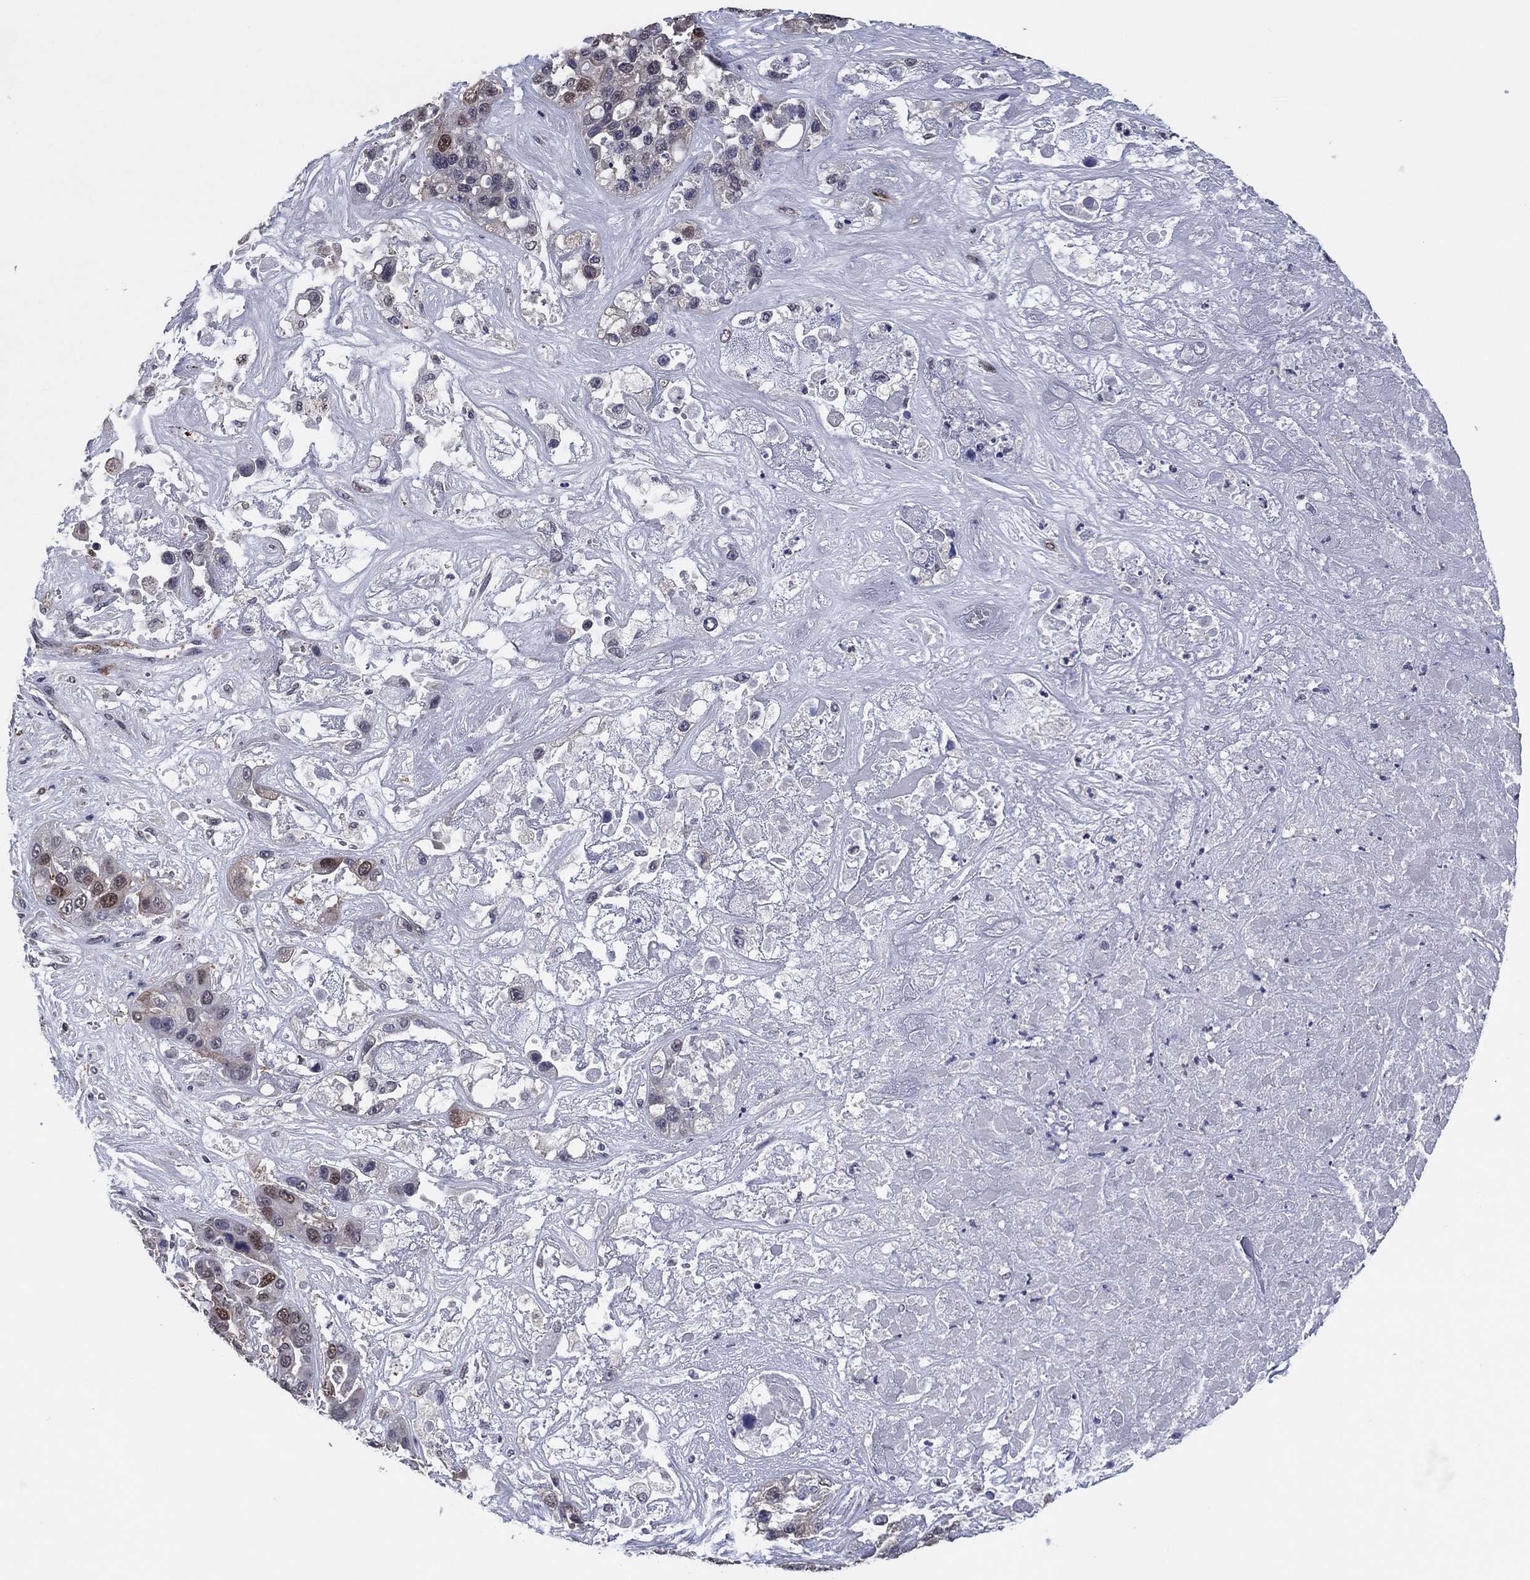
{"staining": {"intensity": "strong", "quantity": "<25%", "location": "nuclear"}, "tissue": "liver cancer", "cell_type": "Tumor cells", "image_type": "cancer", "snomed": [{"axis": "morphology", "description": "Cholangiocarcinoma"}, {"axis": "topography", "description": "Liver"}], "caption": "Tumor cells display medium levels of strong nuclear expression in approximately <25% of cells in human liver cholangiocarcinoma.", "gene": "TYMS", "patient": {"sex": "female", "age": 52}}